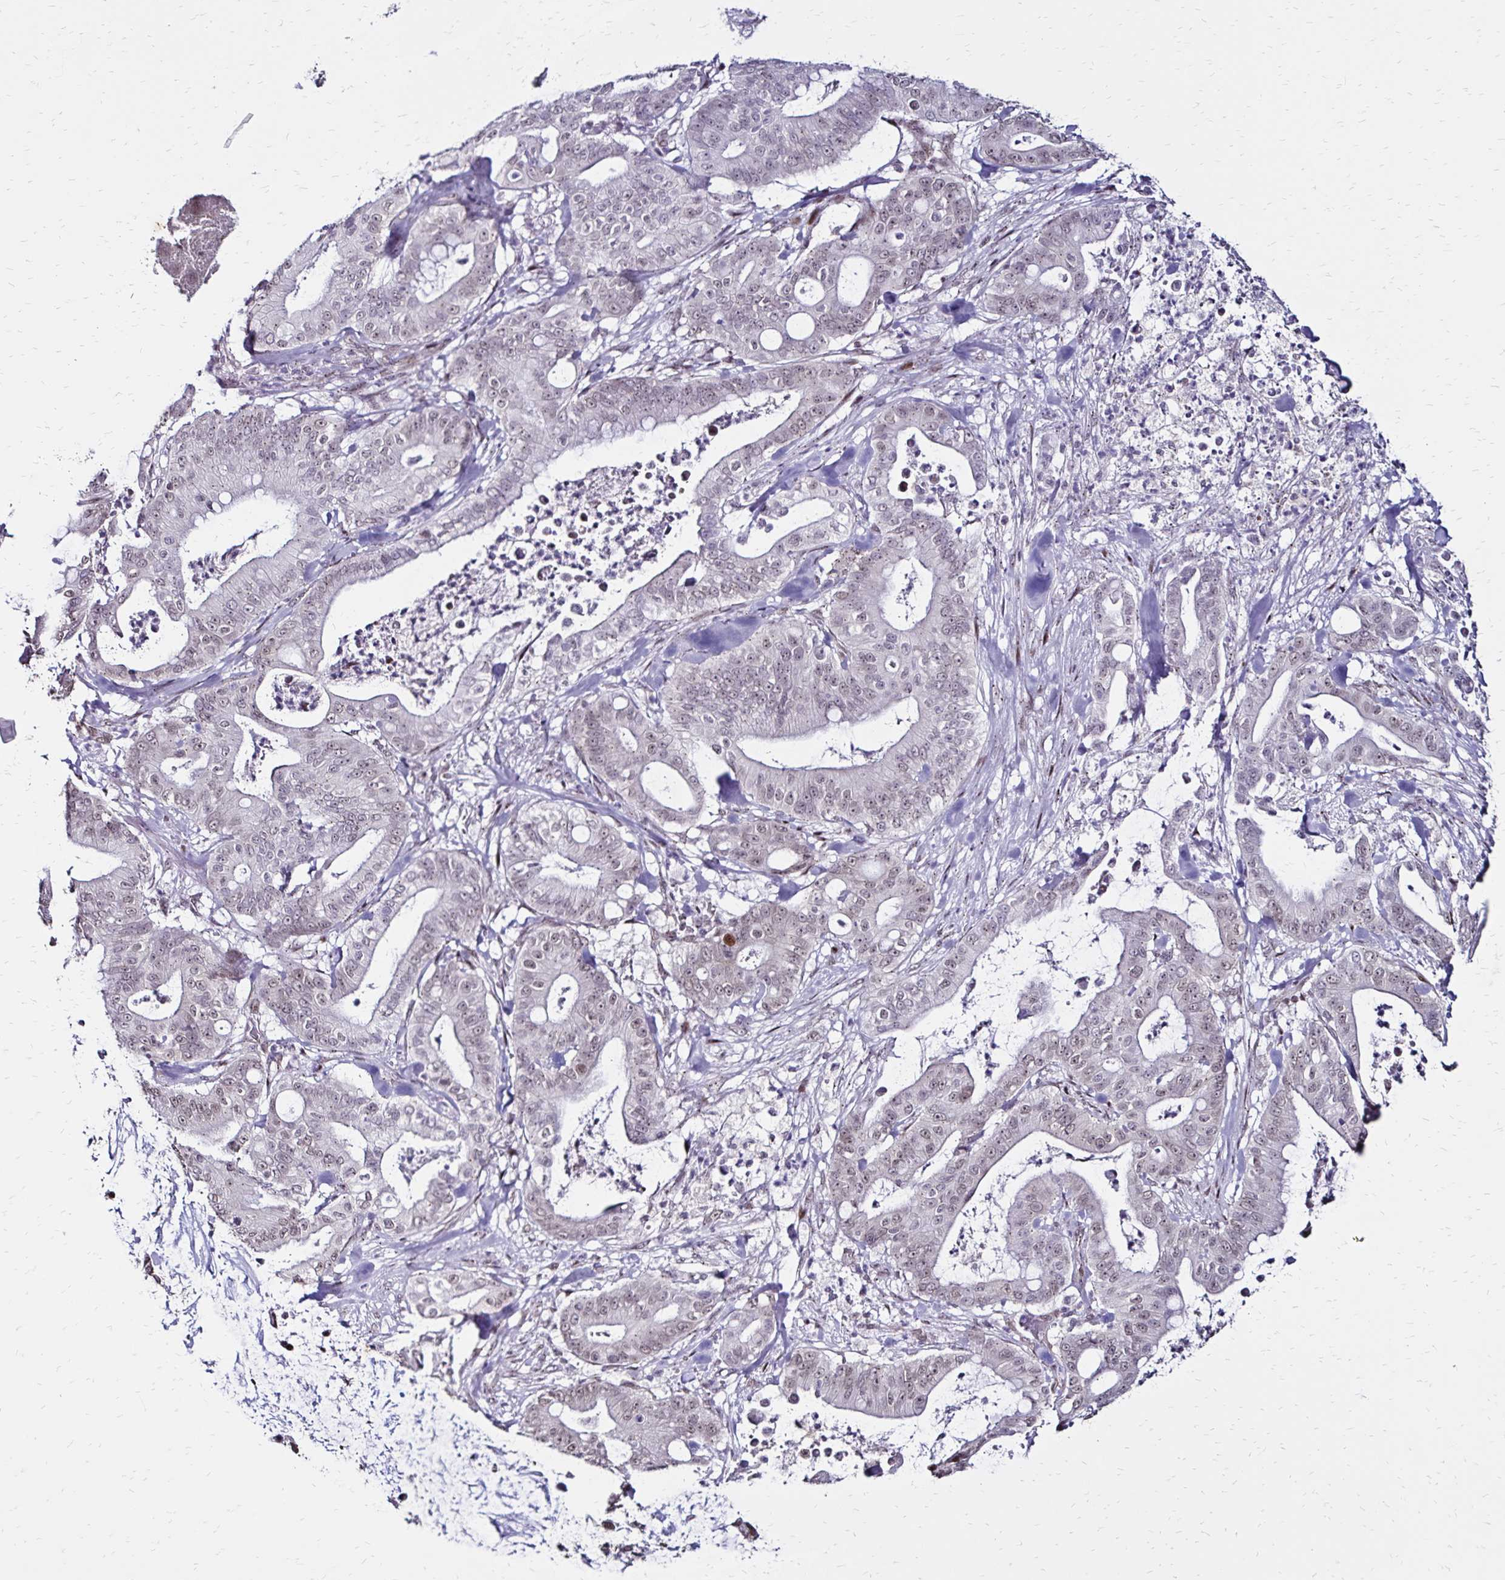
{"staining": {"intensity": "negative", "quantity": "none", "location": "none"}, "tissue": "pancreatic cancer", "cell_type": "Tumor cells", "image_type": "cancer", "snomed": [{"axis": "morphology", "description": "Adenocarcinoma, NOS"}, {"axis": "topography", "description": "Pancreas"}], "caption": "Tumor cells show no significant positivity in pancreatic cancer (adenocarcinoma). Brightfield microscopy of immunohistochemistry (IHC) stained with DAB (3,3'-diaminobenzidine) (brown) and hematoxylin (blue), captured at high magnification.", "gene": "TOB1", "patient": {"sex": "male", "age": 71}}